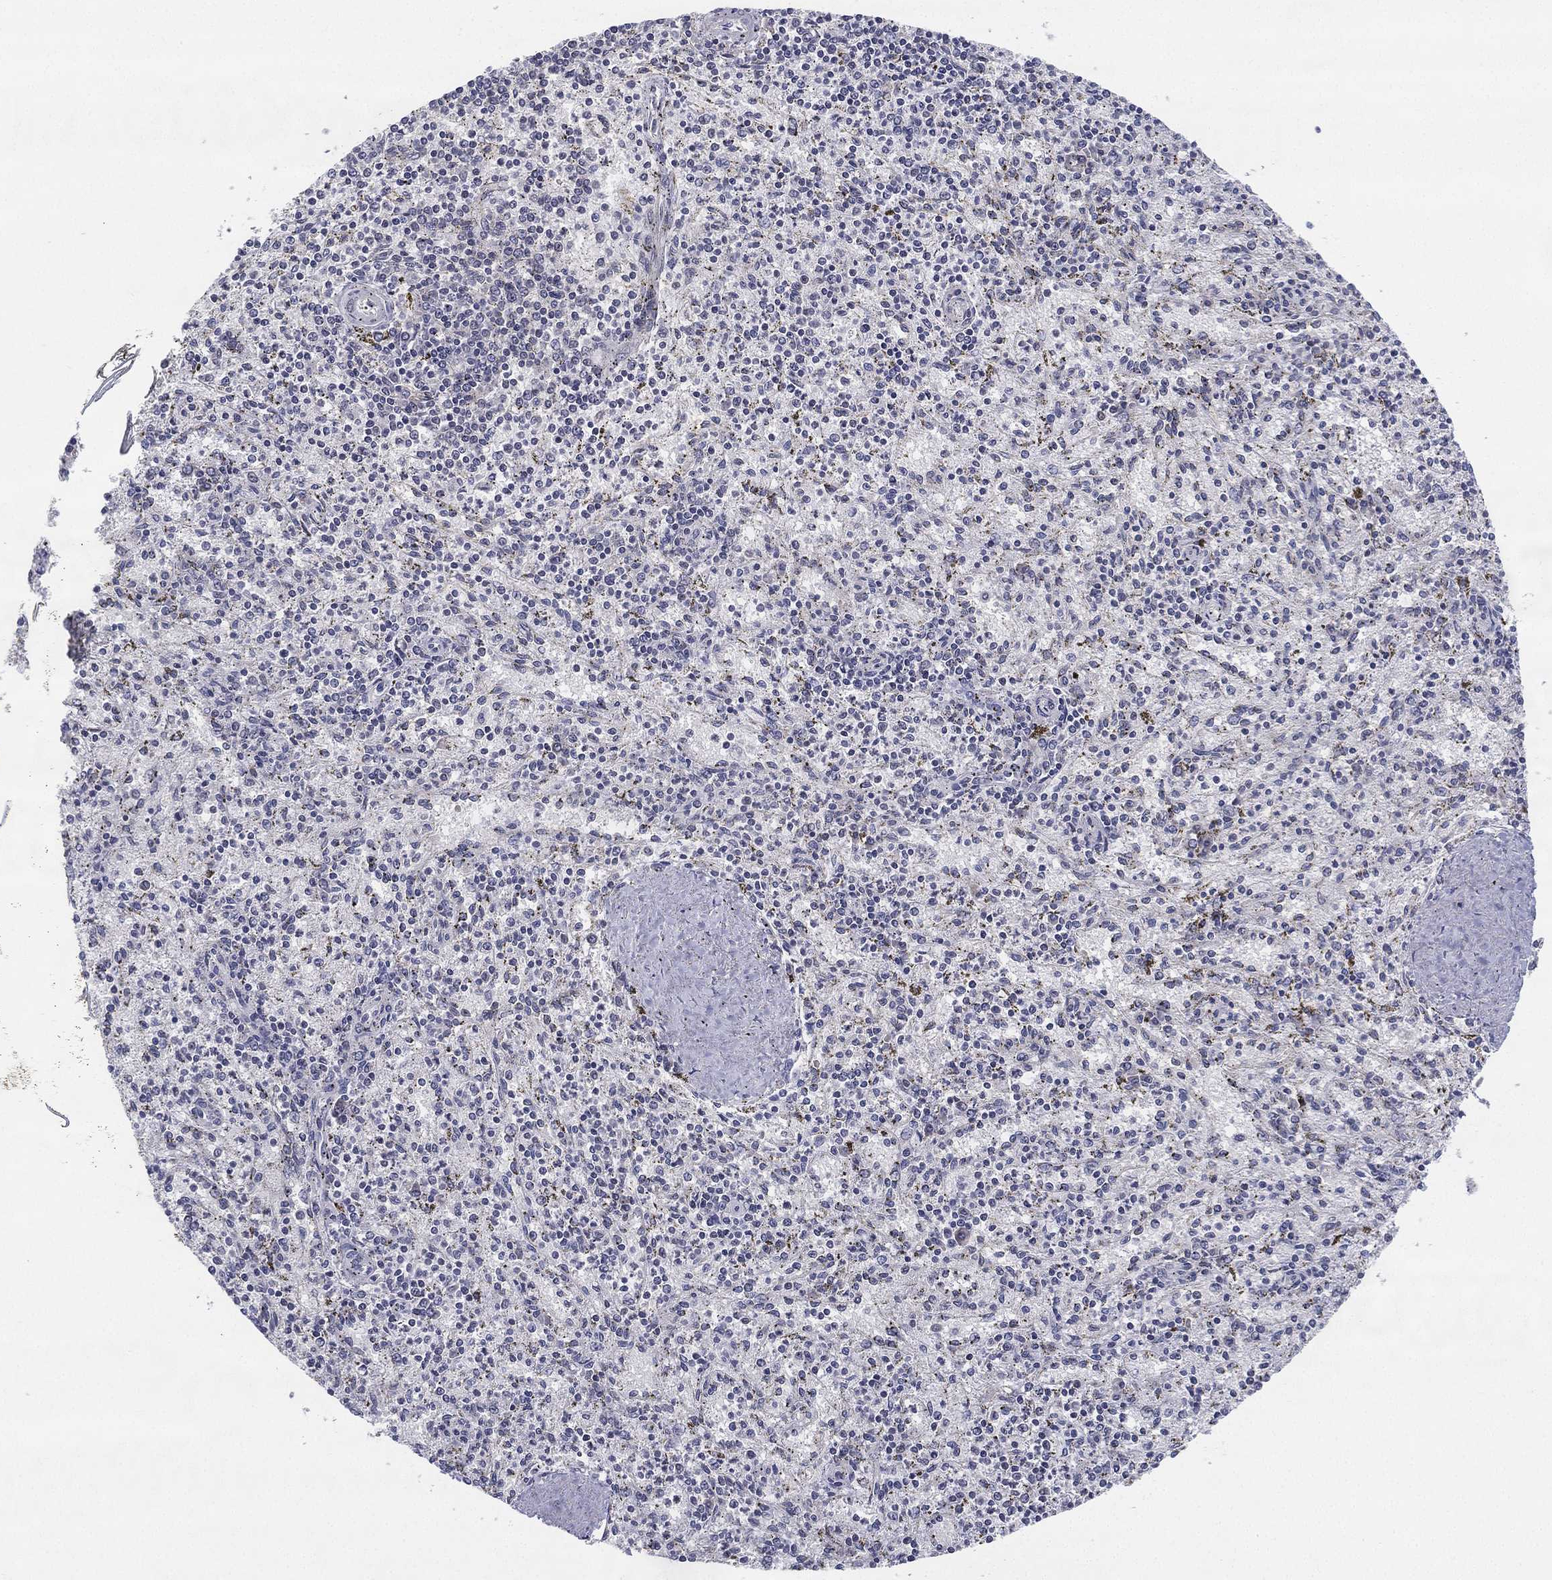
{"staining": {"intensity": "negative", "quantity": "none", "location": "none"}, "tissue": "spleen", "cell_type": "Cells in red pulp", "image_type": "normal", "snomed": [{"axis": "morphology", "description": "Normal tissue, NOS"}, {"axis": "topography", "description": "Spleen"}], "caption": "IHC photomicrograph of unremarkable human spleen stained for a protein (brown), which displays no staining in cells in red pulp. (Stains: DAB immunohistochemistry (IHC) with hematoxylin counter stain, Microscopy: brightfield microscopy at high magnification).", "gene": "MS4A8", "patient": {"sex": "female", "age": 37}}